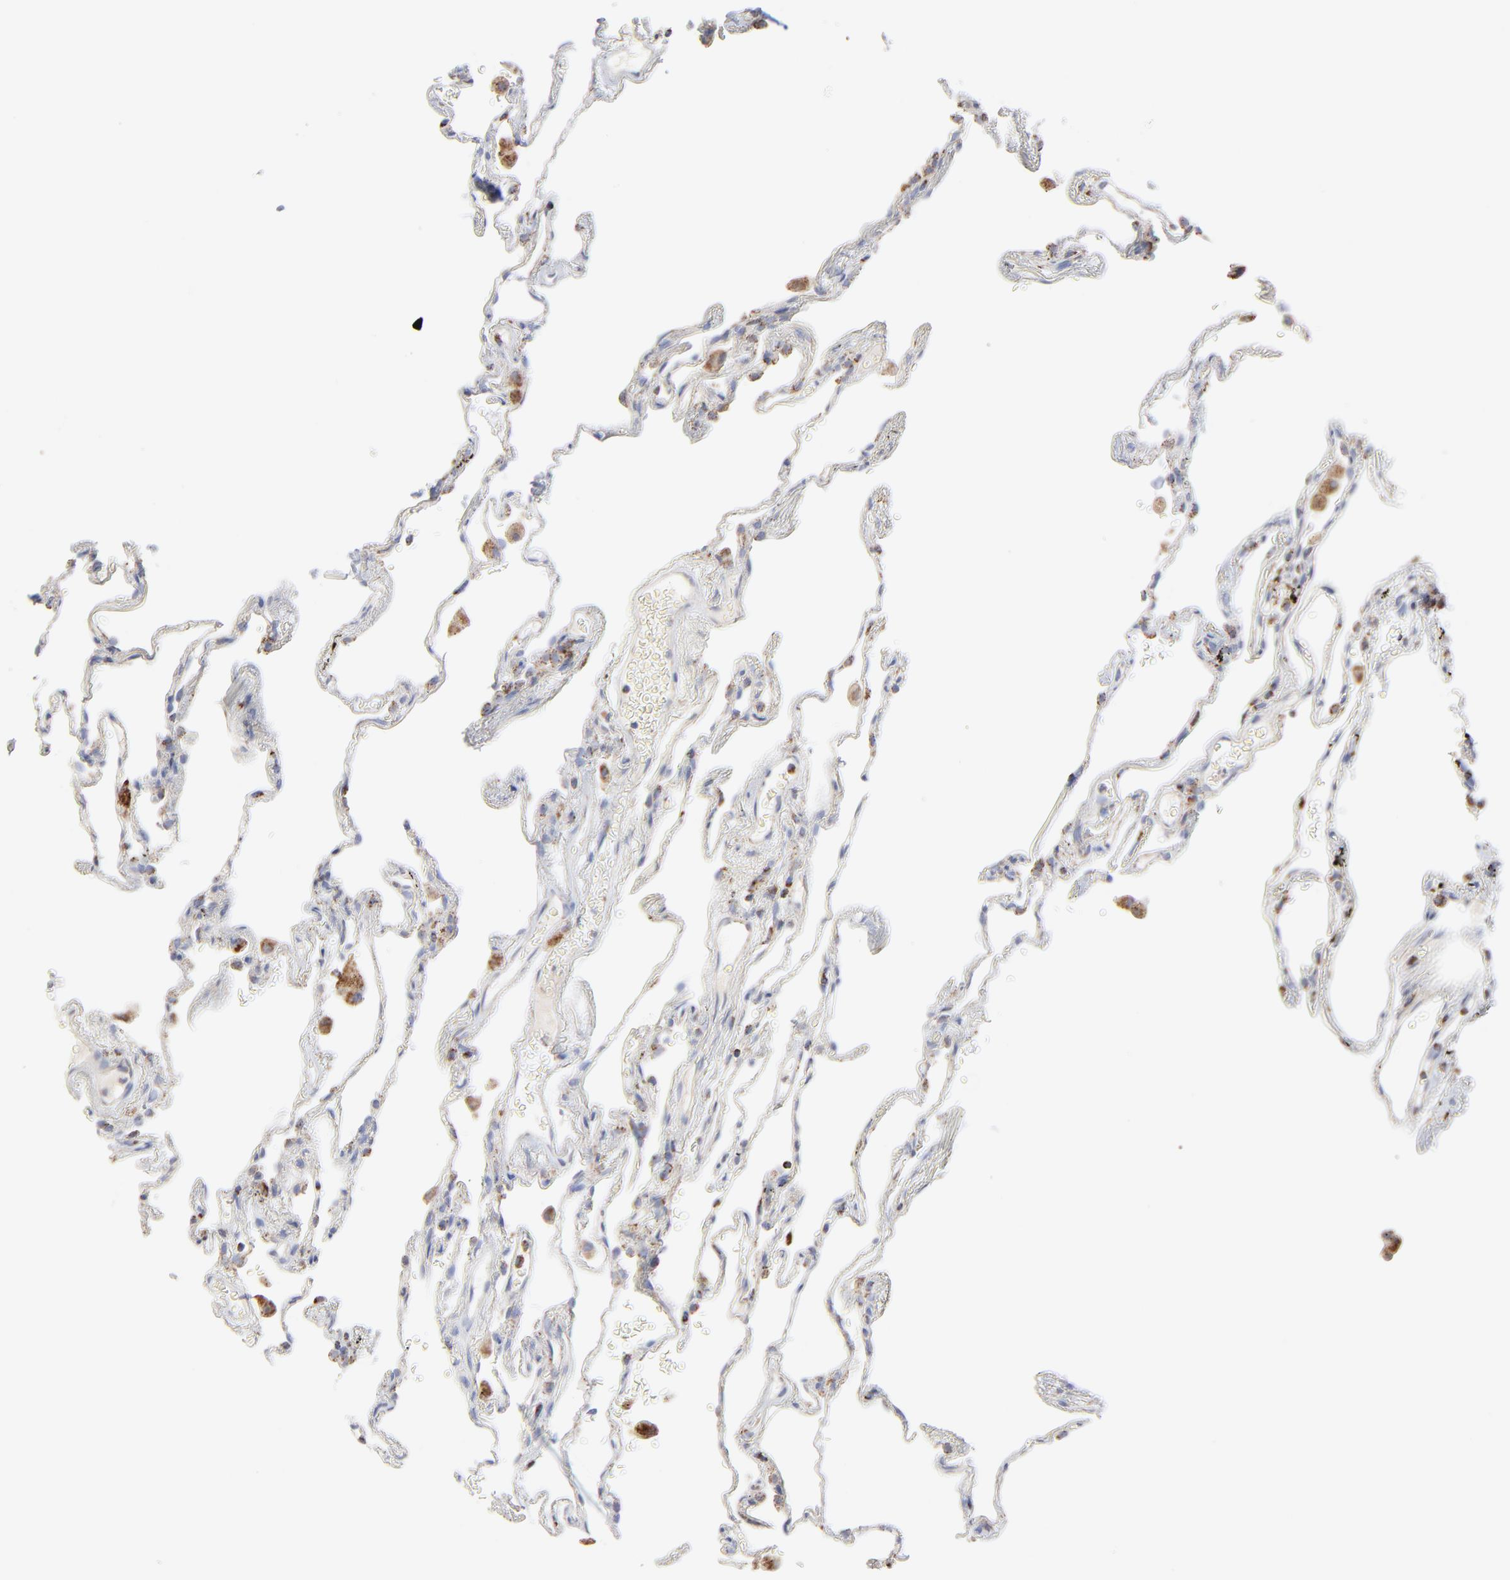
{"staining": {"intensity": "weak", "quantity": "25%-75%", "location": "cytoplasmic/membranous"}, "tissue": "lung", "cell_type": "Alveolar cells", "image_type": "normal", "snomed": [{"axis": "morphology", "description": "Normal tissue, NOS"}, {"axis": "morphology", "description": "Inflammation, NOS"}, {"axis": "topography", "description": "Lung"}], "caption": "Immunohistochemistry micrograph of benign lung stained for a protein (brown), which reveals low levels of weak cytoplasmic/membranous expression in about 25%-75% of alveolar cells.", "gene": "ASB3", "patient": {"sex": "male", "age": 69}}